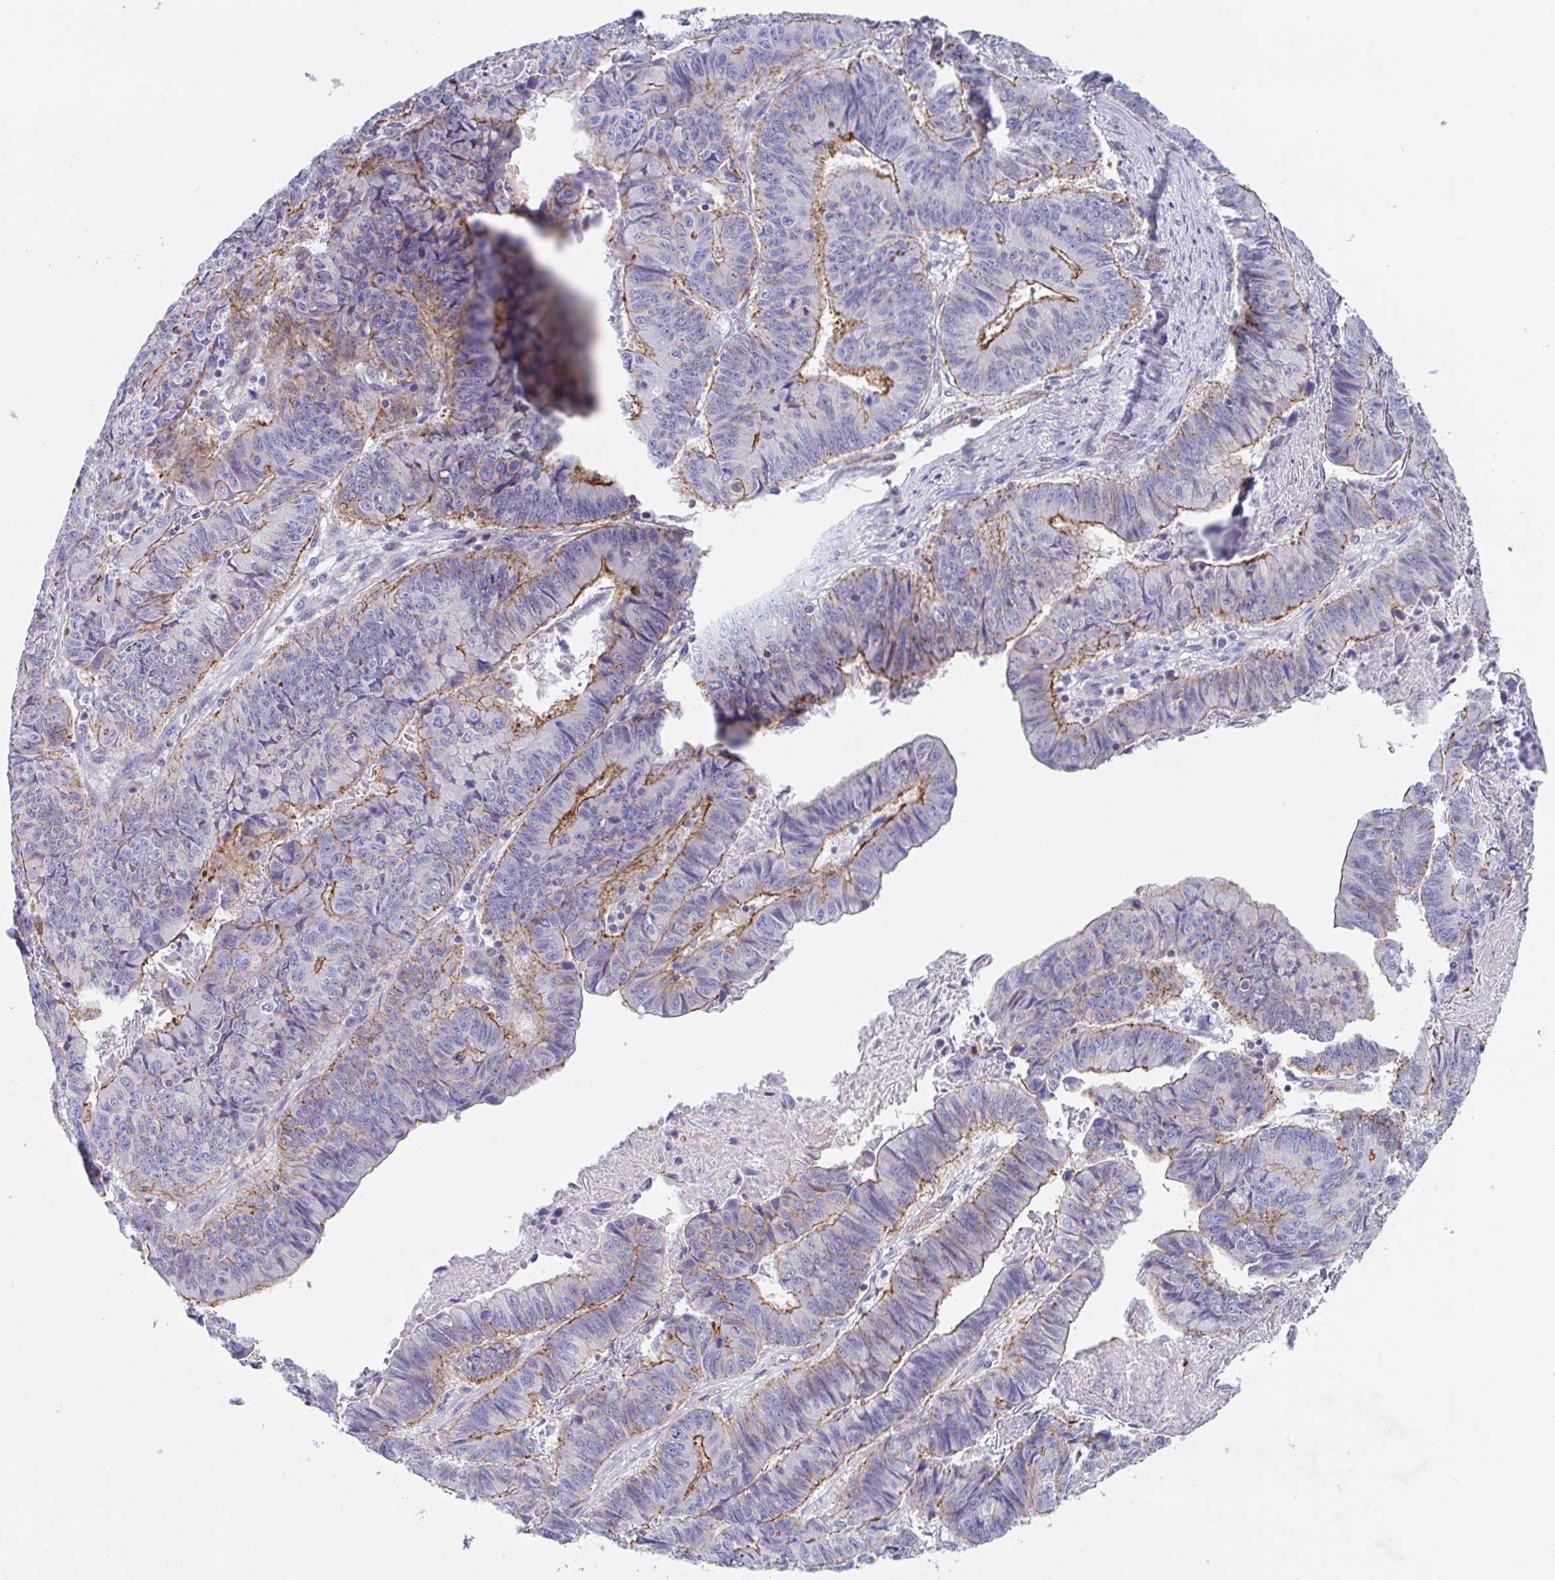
{"staining": {"intensity": "moderate", "quantity": "<25%", "location": "cytoplasmic/membranous"}, "tissue": "stomach cancer", "cell_type": "Tumor cells", "image_type": "cancer", "snomed": [{"axis": "morphology", "description": "Adenocarcinoma, NOS"}, {"axis": "topography", "description": "Stomach, lower"}], "caption": "The micrograph displays immunohistochemical staining of stomach adenocarcinoma. There is moderate cytoplasmic/membranous staining is seen in approximately <25% of tumor cells.", "gene": "TRAM2", "patient": {"sex": "male", "age": 77}}